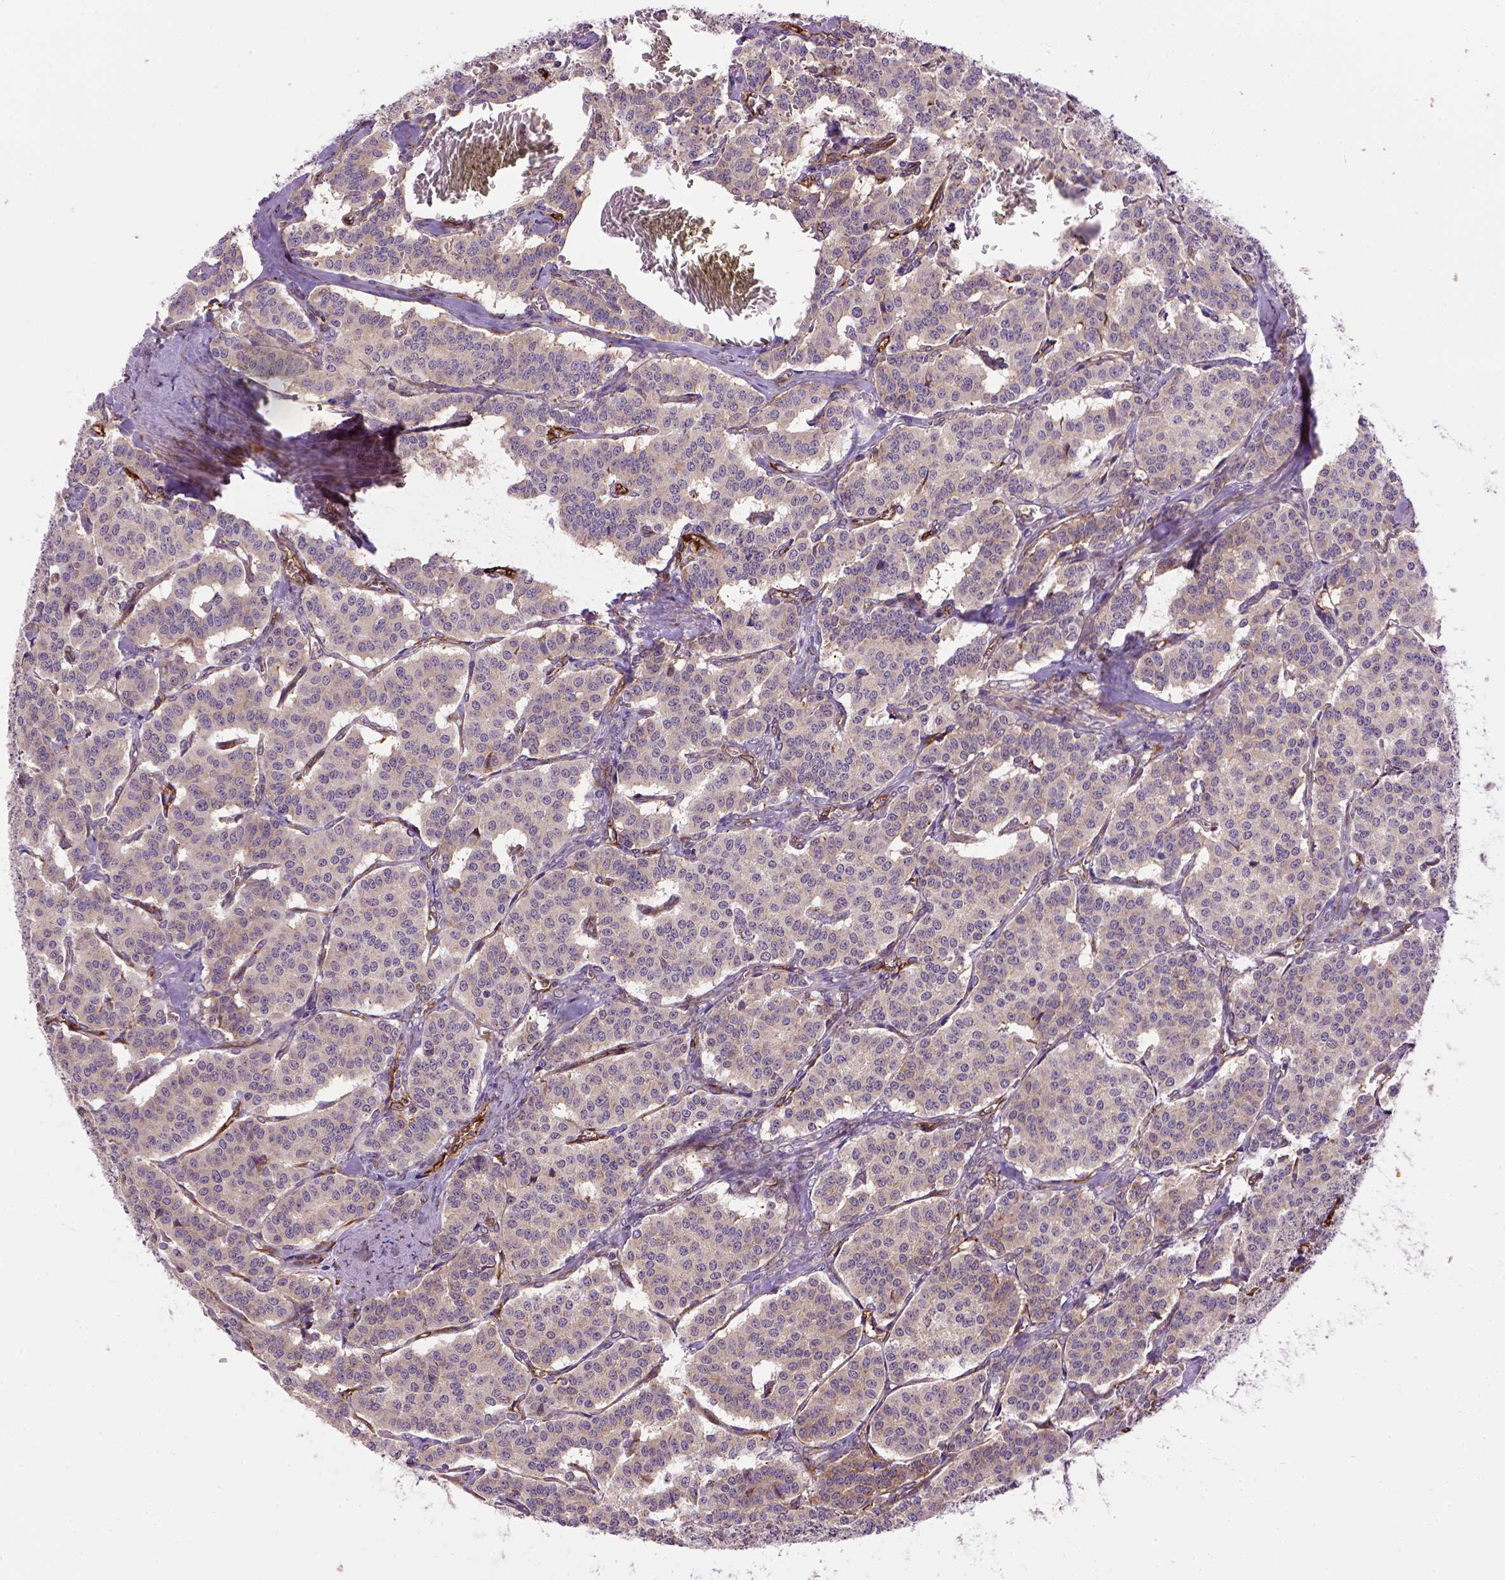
{"staining": {"intensity": "weak", "quantity": ">75%", "location": "cytoplasmic/membranous"}, "tissue": "carcinoid", "cell_type": "Tumor cells", "image_type": "cancer", "snomed": [{"axis": "morphology", "description": "Carcinoid, malignant, NOS"}, {"axis": "topography", "description": "Lung"}], "caption": "This histopathology image shows immunohistochemistry staining of carcinoid, with low weak cytoplasmic/membranous expression in approximately >75% of tumor cells.", "gene": "KAZN", "patient": {"sex": "female", "age": 46}}